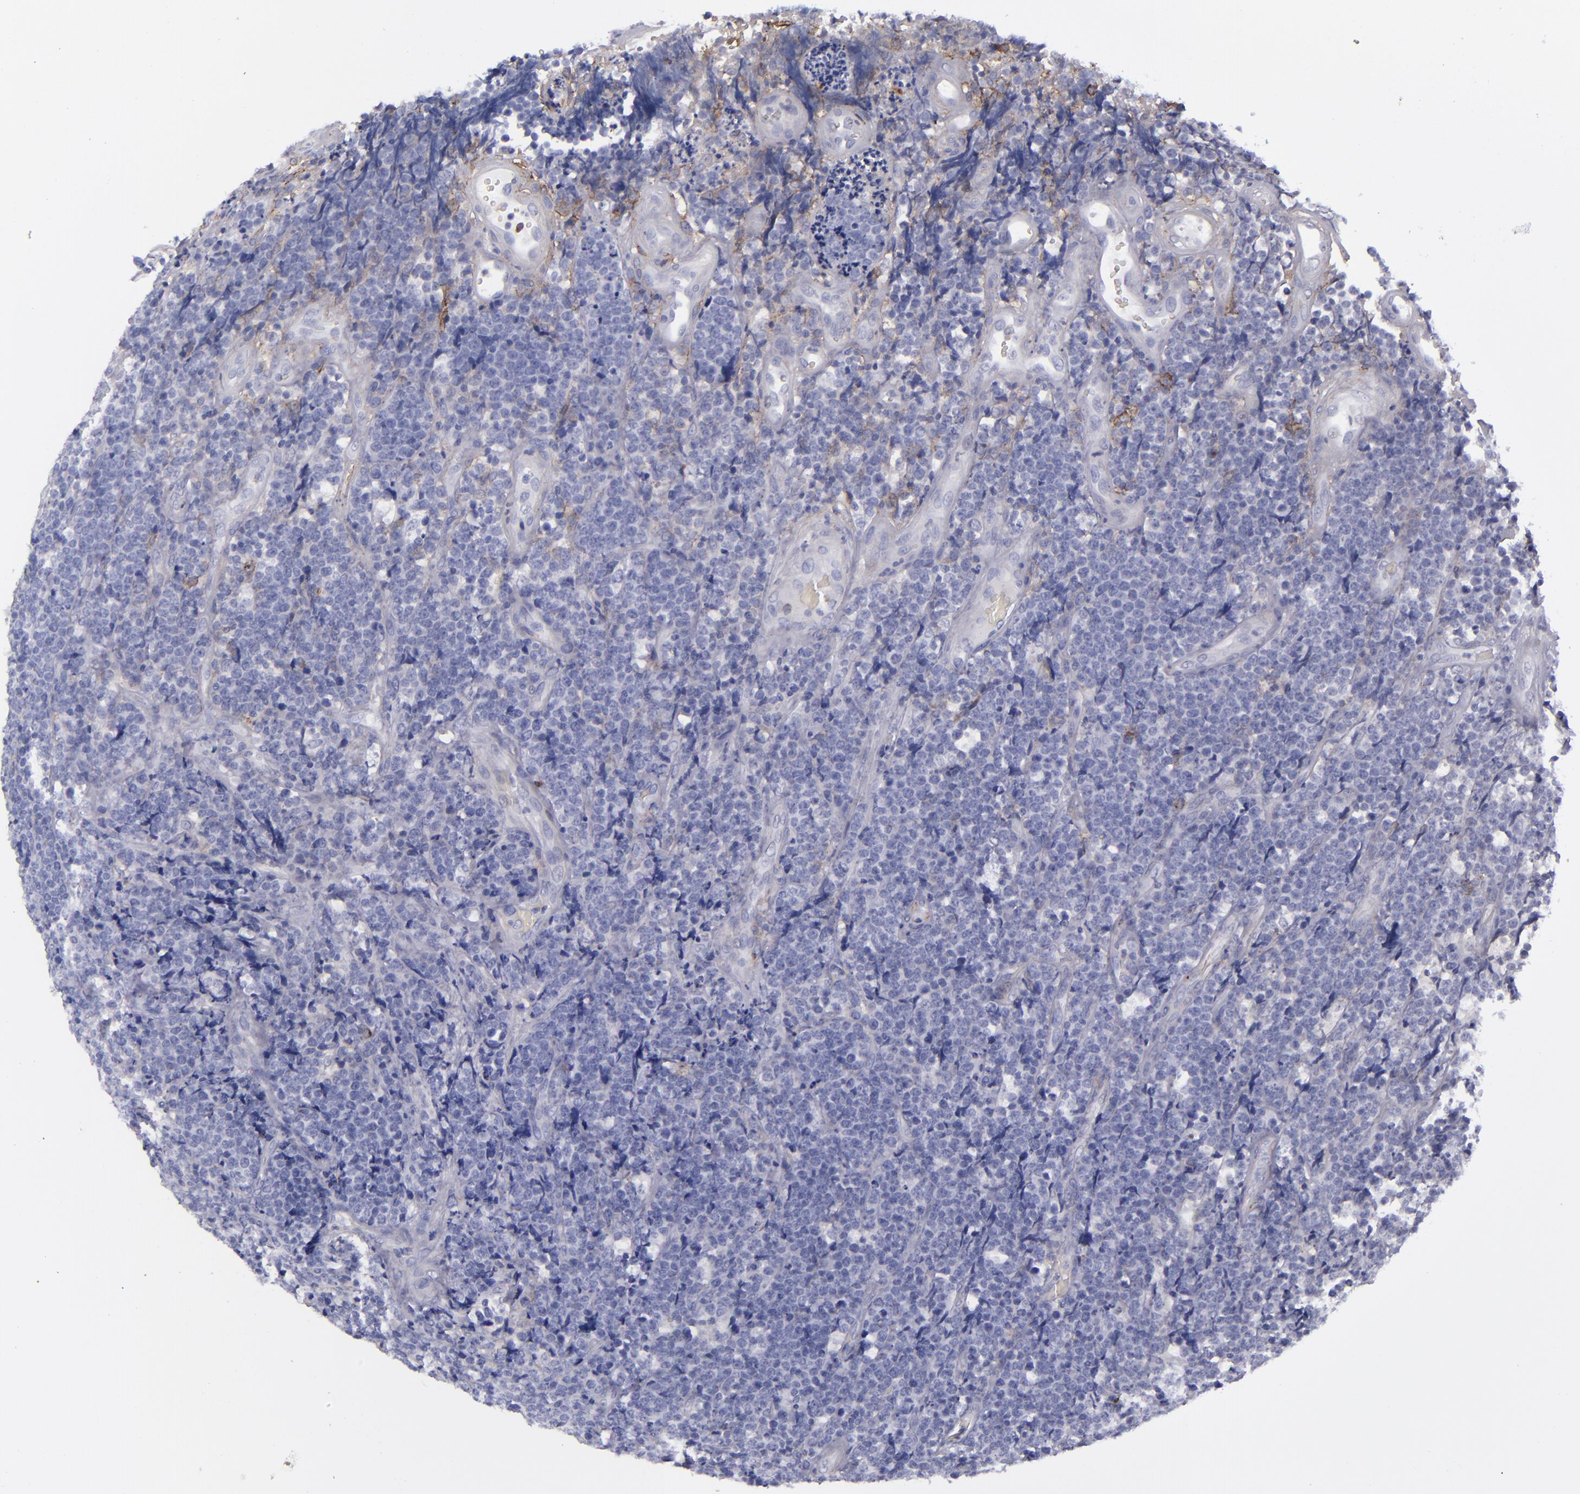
{"staining": {"intensity": "negative", "quantity": "none", "location": "none"}, "tissue": "lymphoma", "cell_type": "Tumor cells", "image_type": "cancer", "snomed": [{"axis": "morphology", "description": "Malignant lymphoma, non-Hodgkin's type, High grade"}, {"axis": "topography", "description": "Small intestine"}, {"axis": "topography", "description": "Colon"}], "caption": "Immunohistochemistry histopathology image of high-grade malignant lymphoma, non-Hodgkin's type stained for a protein (brown), which exhibits no expression in tumor cells.", "gene": "ANPEP", "patient": {"sex": "male", "age": 8}}